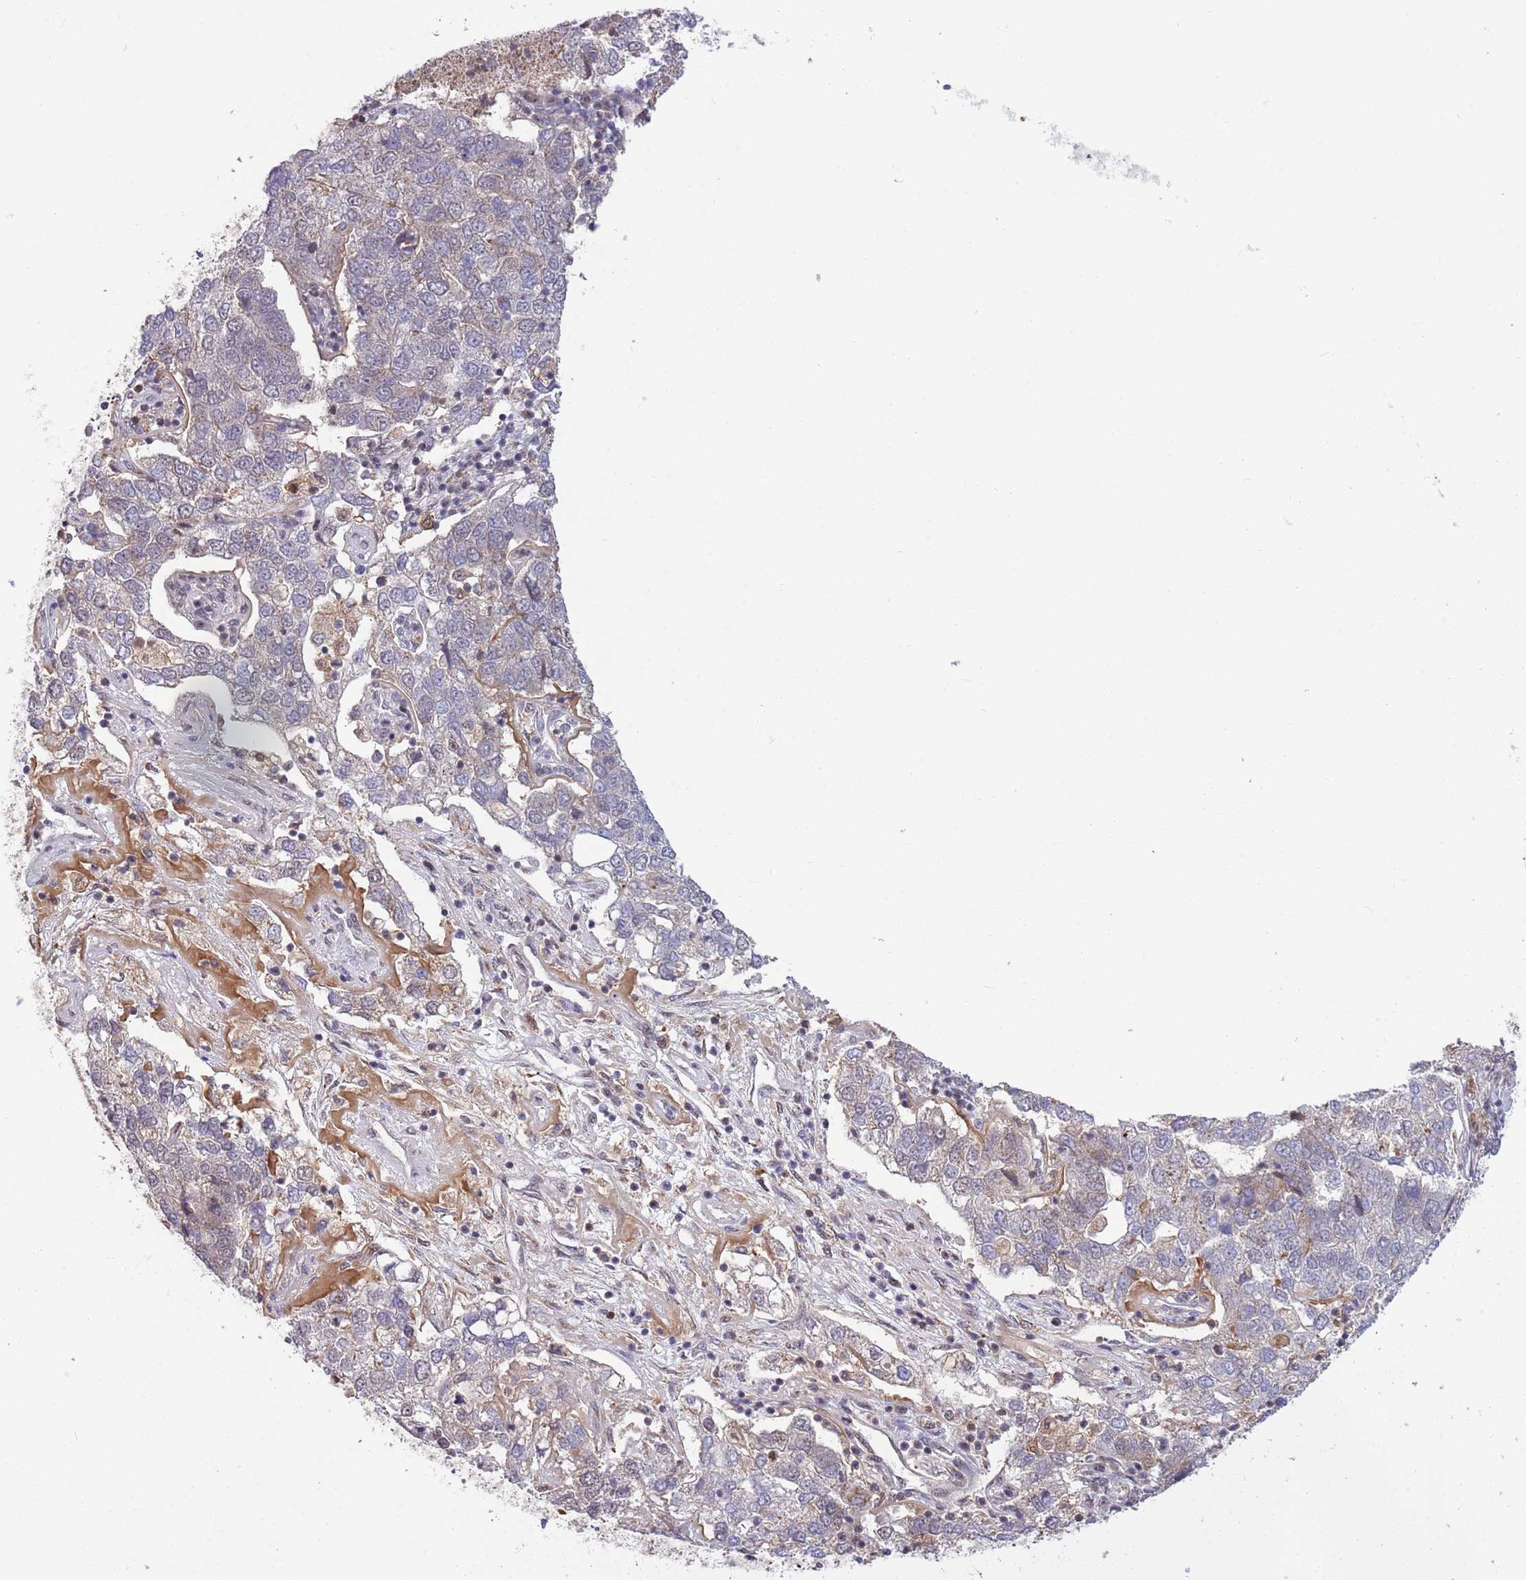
{"staining": {"intensity": "negative", "quantity": "none", "location": "none"}, "tissue": "pancreatic cancer", "cell_type": "Tumor cells", "image_type": "cancer", "snomed": [{"axis": "morphology", "description": "Adenocarcinoma, NOS"}, {"axis": "topography", "description": "Pancreas"}], "caption": "The immunohistochemistry (IHC) image has no significant staining in tumor cells of pancreatic cancer tissue. Nuclei are stained in blue.", "gene": "CCNJL", "patient": {"sex": "female", "age": 61}}